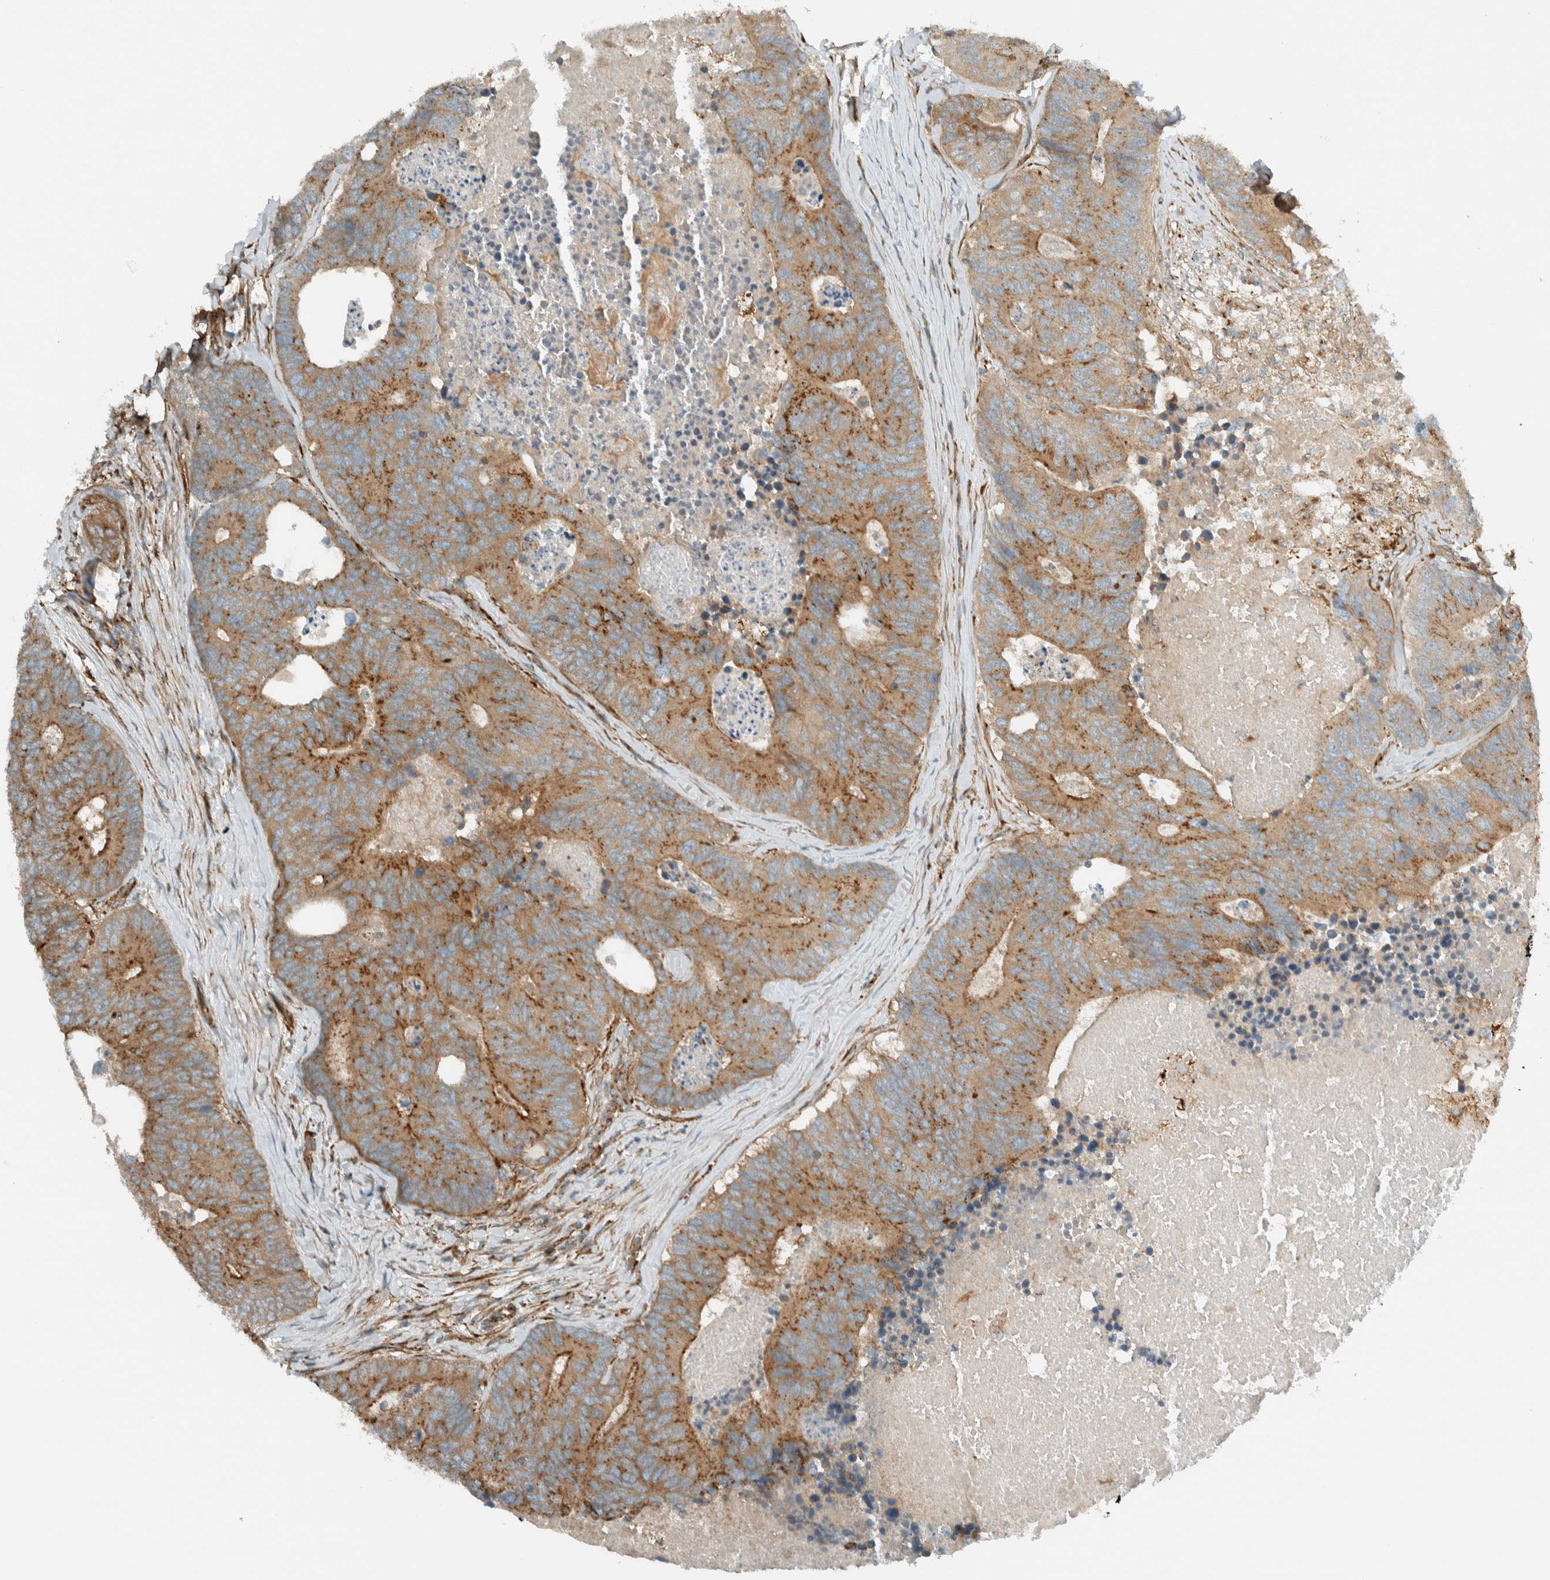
{"staining": {"intensity": "moderate", "quantity": ">75%", "location": "cytoplasmic/membranous"}, "tissue": "colorectal cancer", "cell_type": "Tumor cells", "image_type": "cancer", "snomed": [{"axis": "morphology", "description": "Adenocarcinoma, NOS"}, {"axis": "topography", "description": "Colon"}], "caption": "This is an image of IHC staining of colorectal cancer, which shows moderate expression in the cytoplasmic/membranous of tumor cells.", "gene": "EXOC7", "patient": {"sex": "female", "age": 67}}